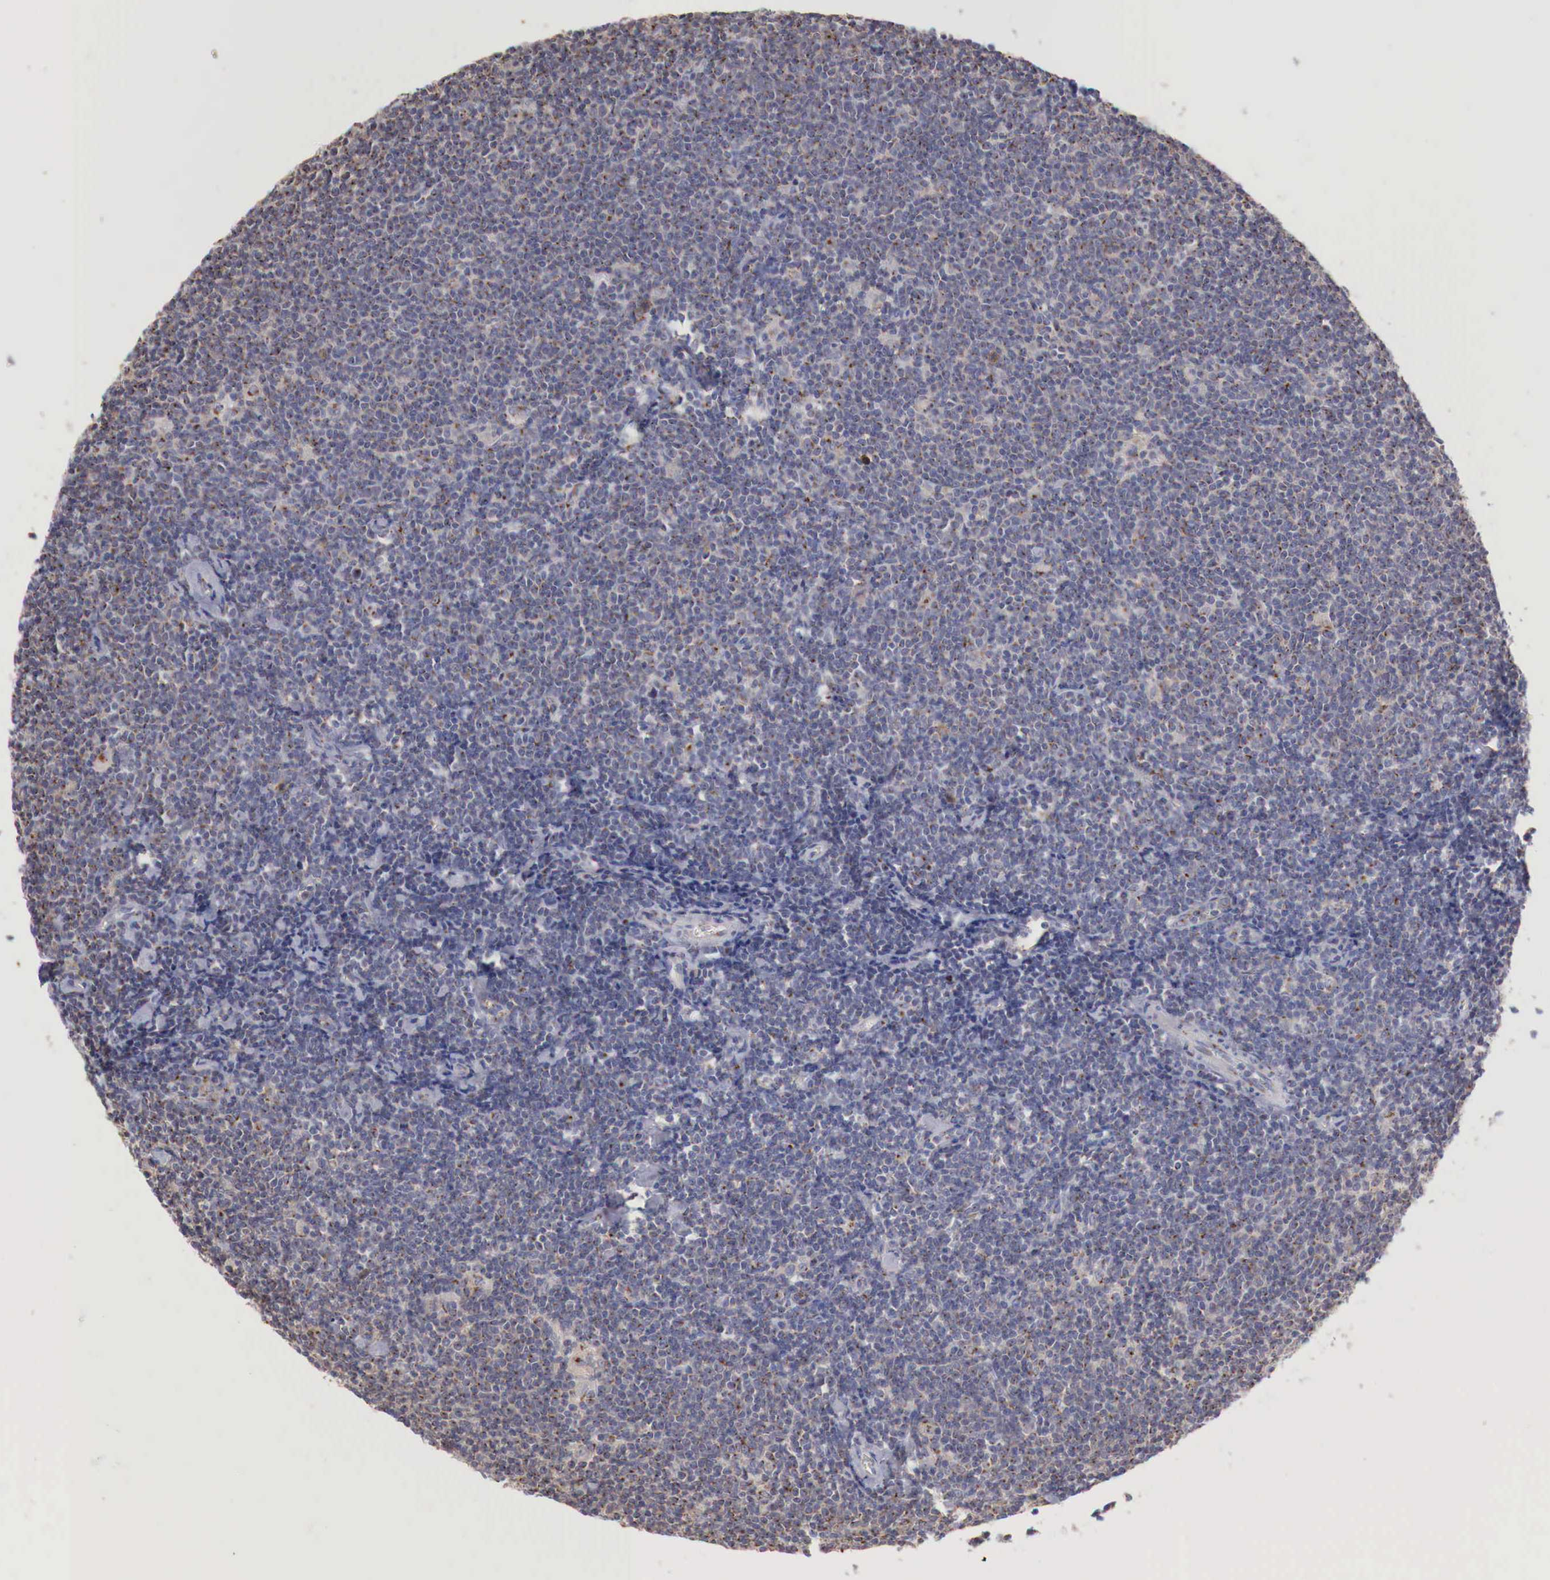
{"staining": {"intensity": "moderate", "quantity": ">75%", "location": "cytoplasmic/membranous"}, "tissue": "lymphoma", "cell_type": "Tumor cells", "image_type": "cancer", "snomed": [{"axis": "morphology", "description": "Malignant lymphoma, non-Hodgkin's type, Low grade"}, {"axis": "topography", "description": "Lymph node"}], "caption": "Immunohistochemistry (IHC) (DAB (3,3'-diaminobenzidine)) staining of human lymphoma displays moderate cytoplasmic/membranous protein staining in approximately >75% of tumor cells.", "gene": "SYAP1", "patient": {"sex": "male", "age": 65}}